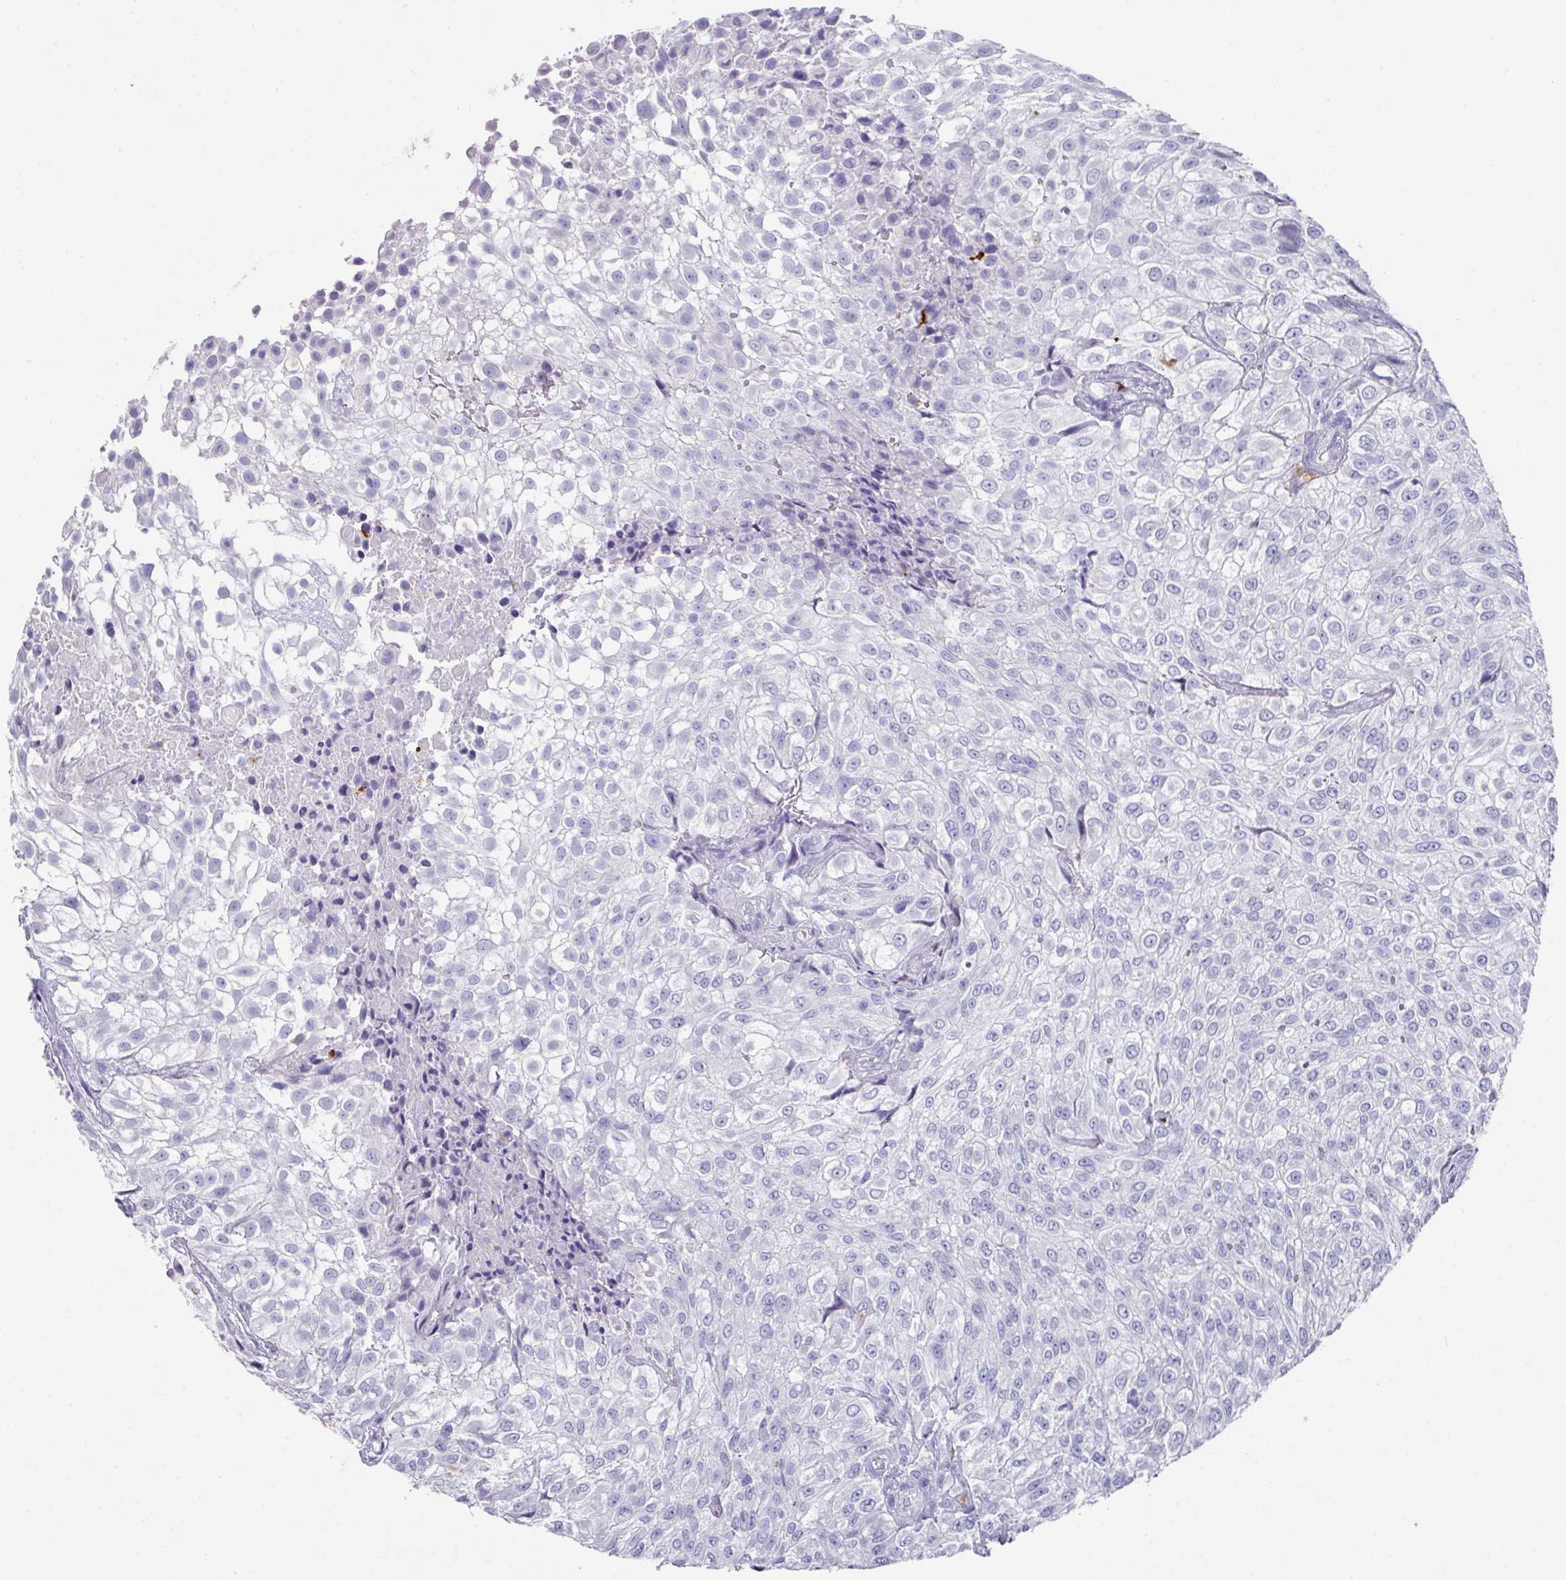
{"staining": {"intensity": "negative", "quantity": "none", "location": "none"}, "tissue": "urothelial cancer", "cell_type": "Tumor cells", "image_type": "cancer", "snomed": [{"axis": "morphology", "description": "Urothelial carcinoma, High grade"}, {"axis": "topography", "description": "Urinary bladder"}], "caption": "Tumor cells are negative for brown protein staining in urothelial cancer.", "gene": "CPVL", "patient": {"sex": "male", "age": 56}}